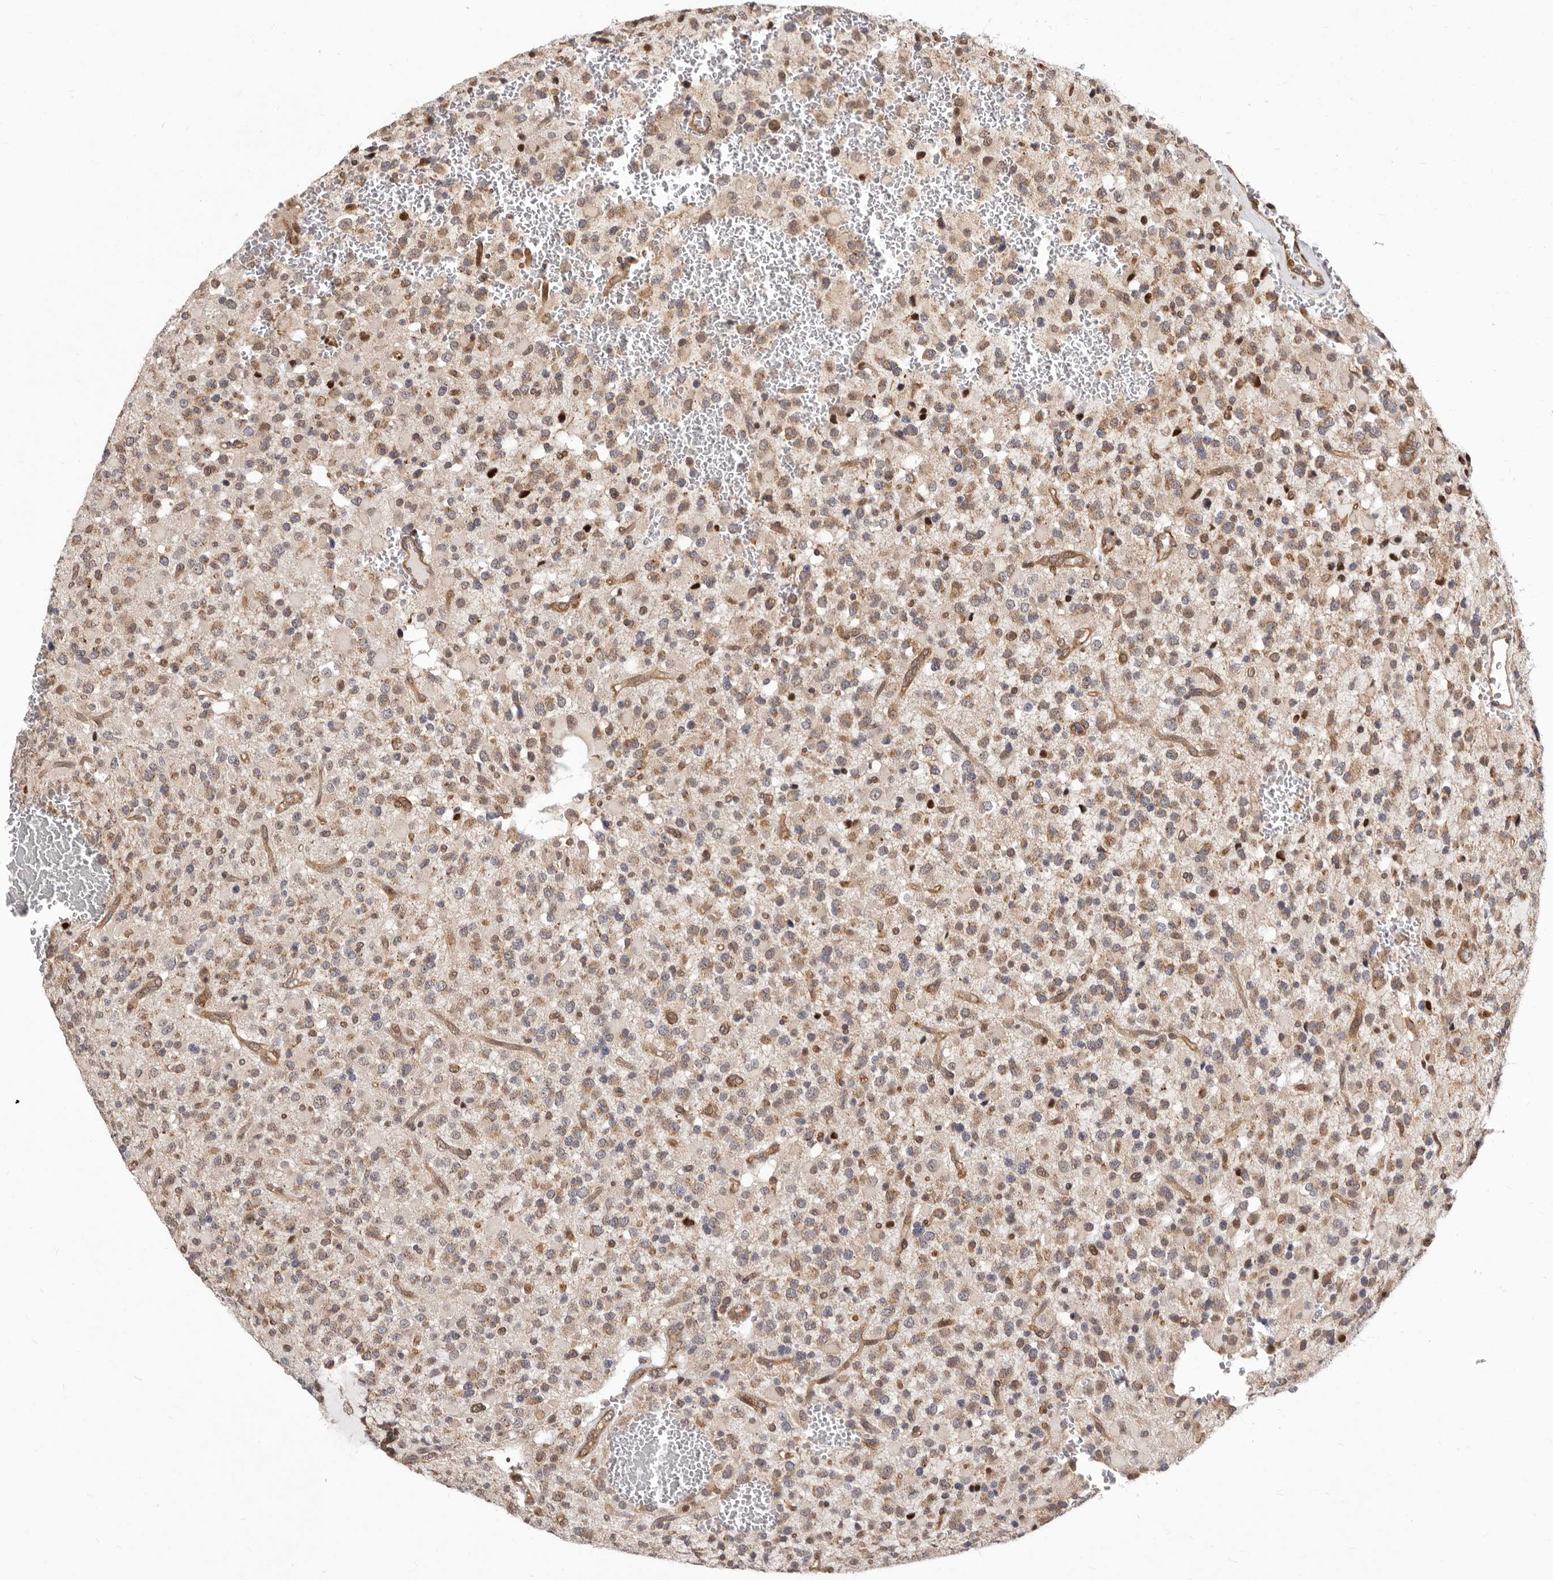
{"staining": {"intensity": "weak", "quantity": ">75%", "location": "cytoplasmic/membranous"}, "tissue": "glioma", "cell_type": "Tumor cells", "image_type": "cancer", "snomed": [{"axis": "morphology", "description": "Glioma, malignant, High grade"}, {"axis": "topography", "description": "Brain"}], "caption": "Brown immunohistochemical staining in human glioma demonstrates weak cytoplasmic/membranous staining in about >75% of tumor cells.", "gene": "GLRX3", "patient": {"sex": "male", "age": 34}}